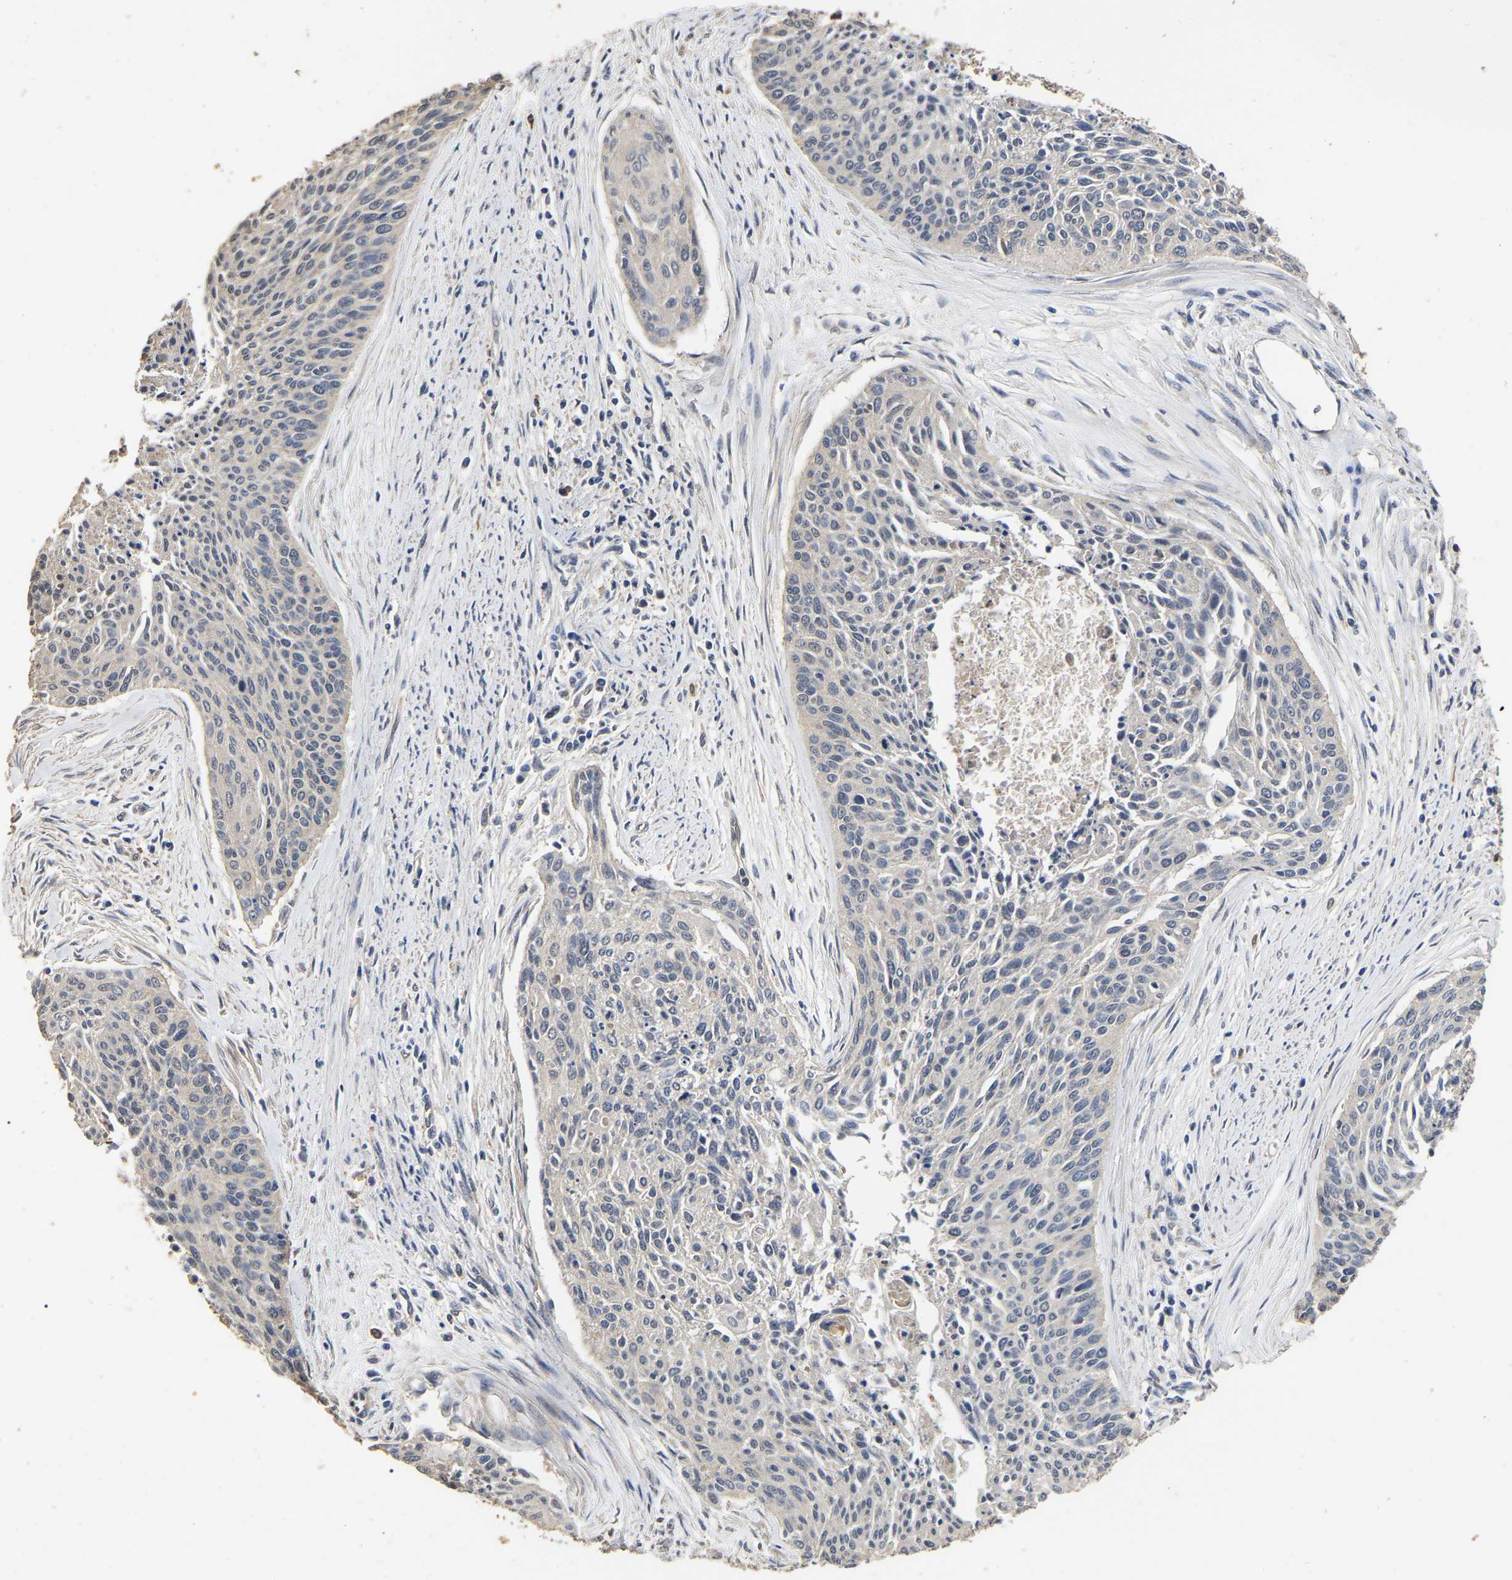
{"staining": {"intensity": "negative", "quantity": "none", "location": "none"}, "tissue": "cervical cancer", "cell_type": "Tumor cells", "image_type": "cancer", "snomed": [{"axis": "morphology", "description": "Squamous cell carcinoma, NOS"}, {"axis": "topography", "description": "Cervix"}], "caption": "The IHC micrograph has no significant expression in tumor cells of squamous cell carcinoma (cervical) tissue.", "gene": "STK32C", "patient": {"sex": "female", "age": 55}}